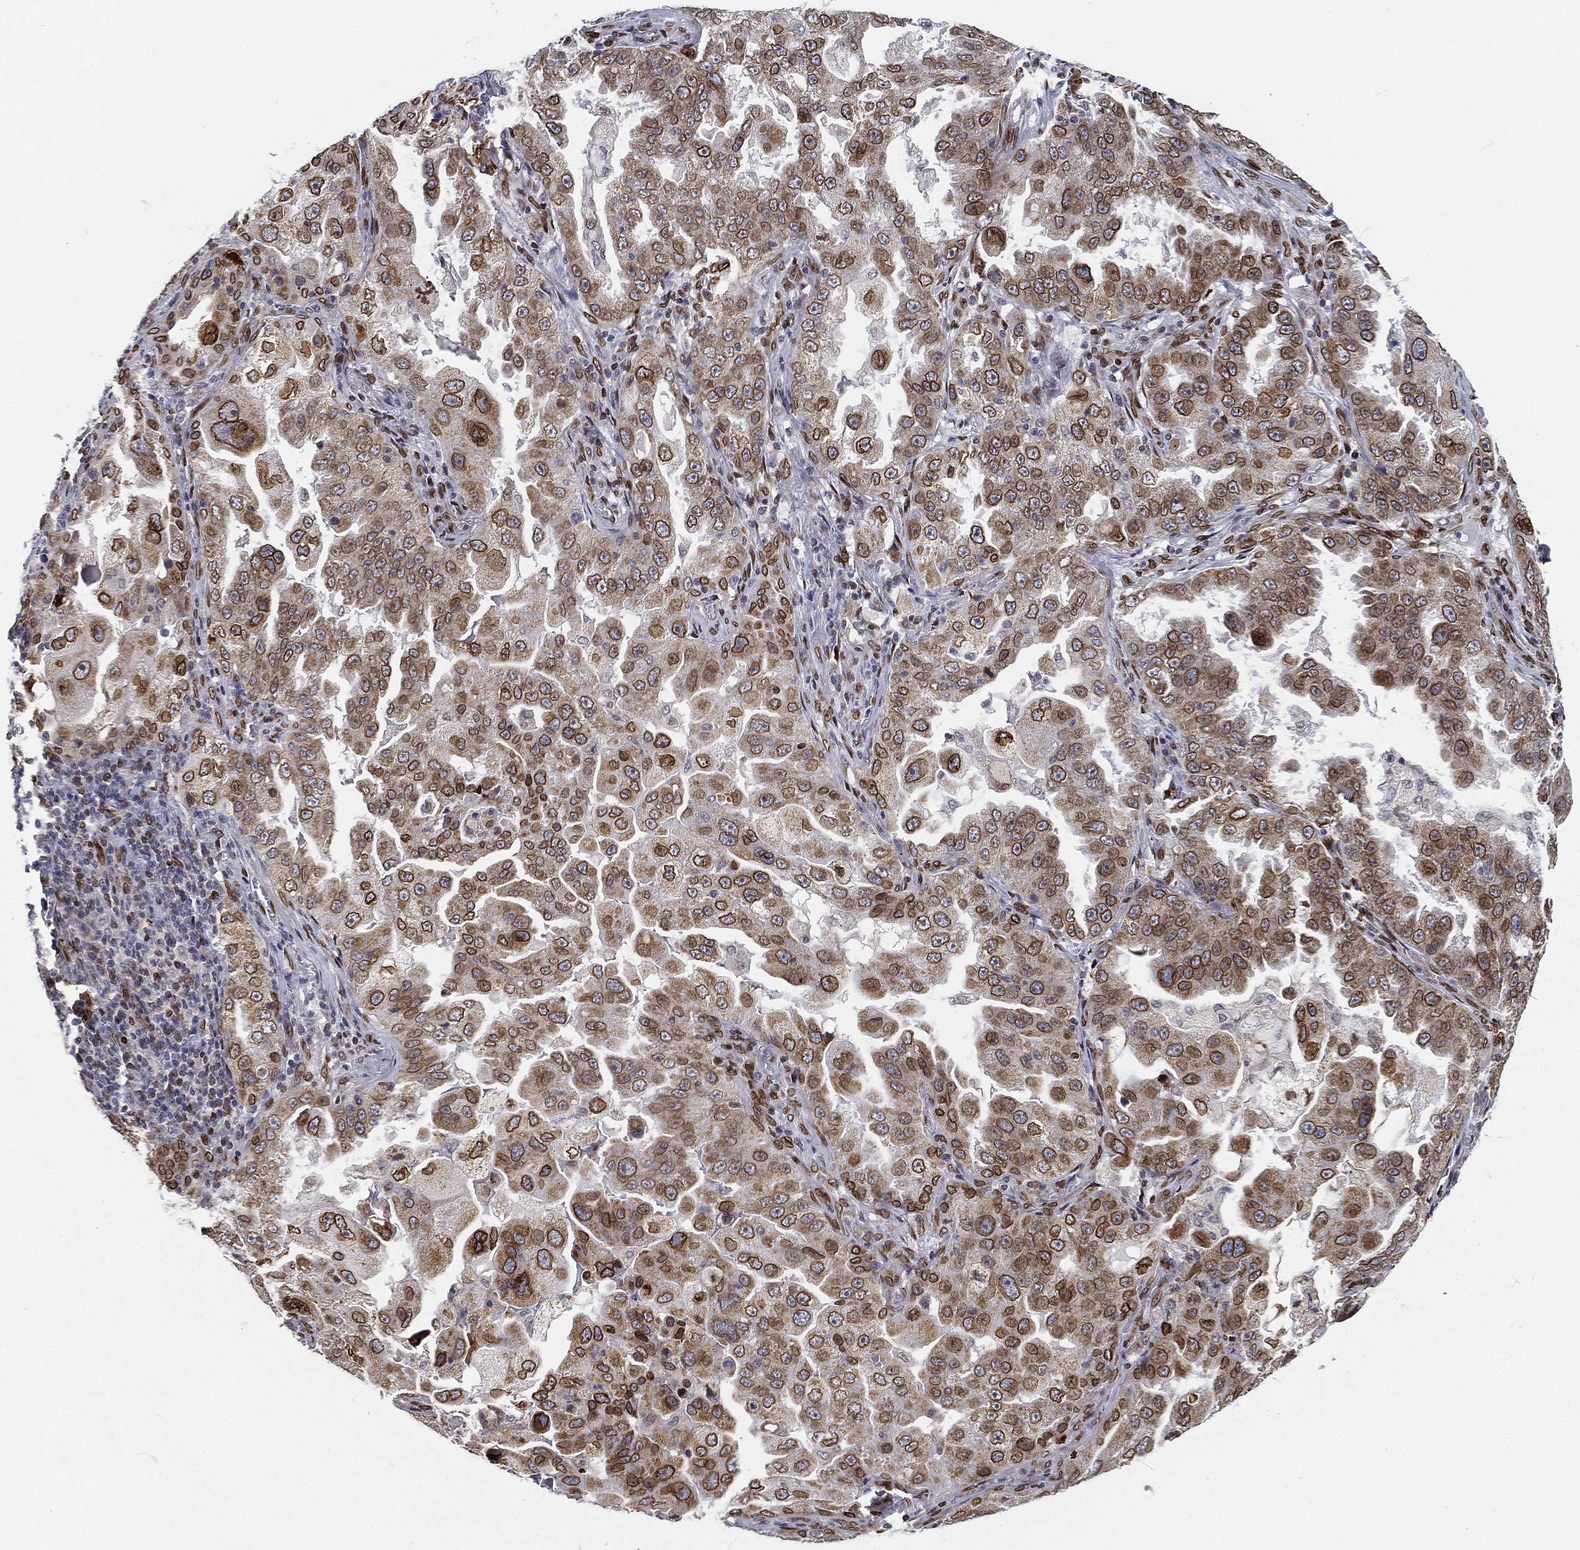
{"staining": {"intensity": "strong", "quantity": ">75%", "location": "cytoplasmic/membranous,nuclear"}, "tissue": "lung cancer", "cell_type": "Tumor cells", "image_type": "cancer", "snomed": [{"axis": "morphology", "description": "Adenocarcinoma, NOS"}, {"axis": "topography", "description": "Lung"}], "caption": "Tumor cells show strong cytoplasmic/membranous and nuclear staining in about >75% of cells in lung adenocarcinoma.", "gene": "PALB2", "patient": {"sex": "female", "age": 61}}